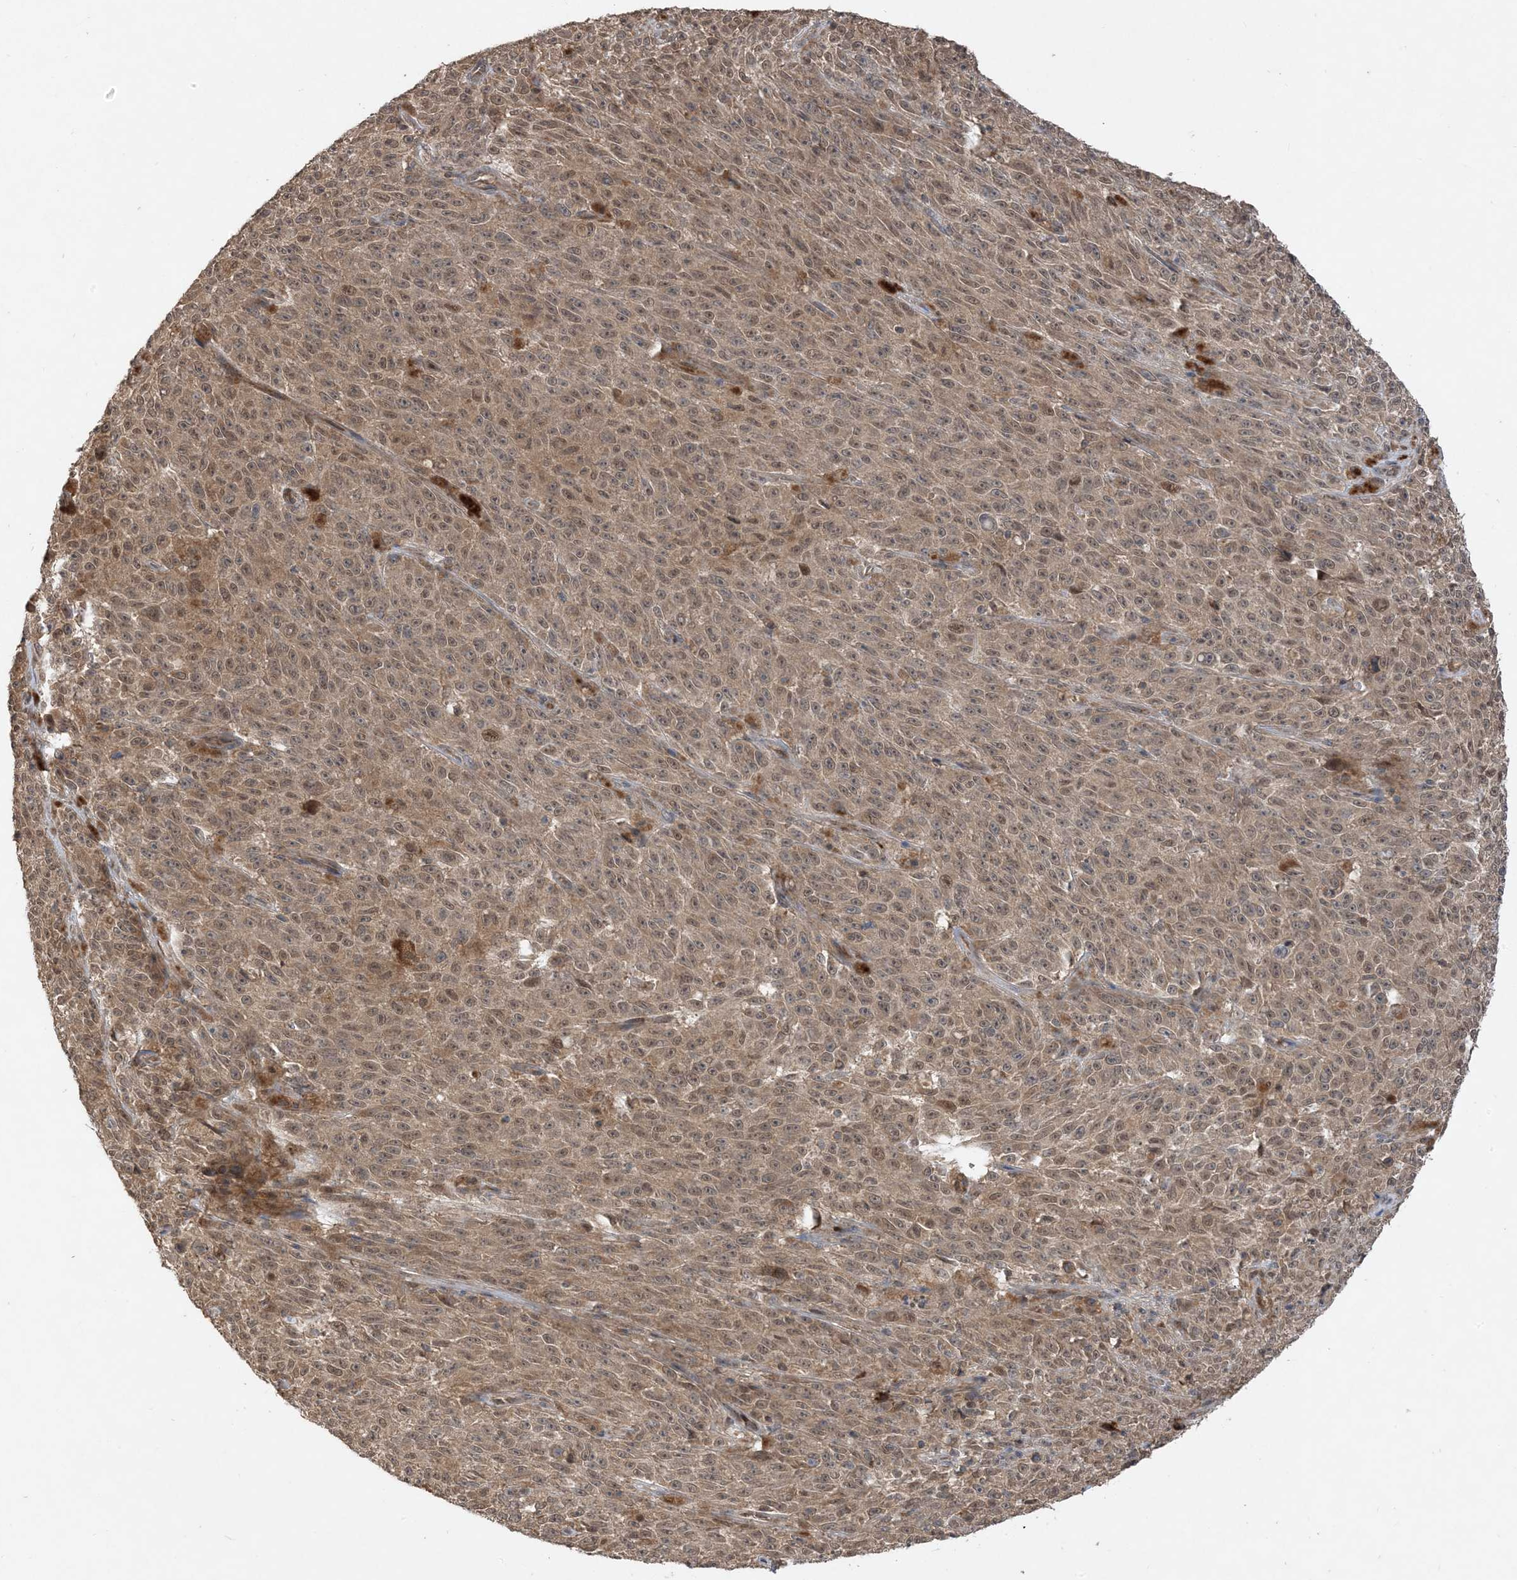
{"staining": {"intensity": "weak", "quantity": ">75%", "location": "cytoplasmic/membranous,nuclear"}, "tissue": "melanoma", "cell_type": "Tumor cells", "image_type": "cancer", "snomed": [{"axis": "morphology", "description": "Malignant melanoma, NOS"}, {"axis": "topography", "description": "Skin"}], "caption": "Protein staining of malignant melanoma tissue exhibits weak cytoplasmic/membranous and nuclear expression in about >75% of tumor cells. Nuclei are stained in blue.", "gene": "PUSL1", "patient": {"sex": "female", "age": 82}}